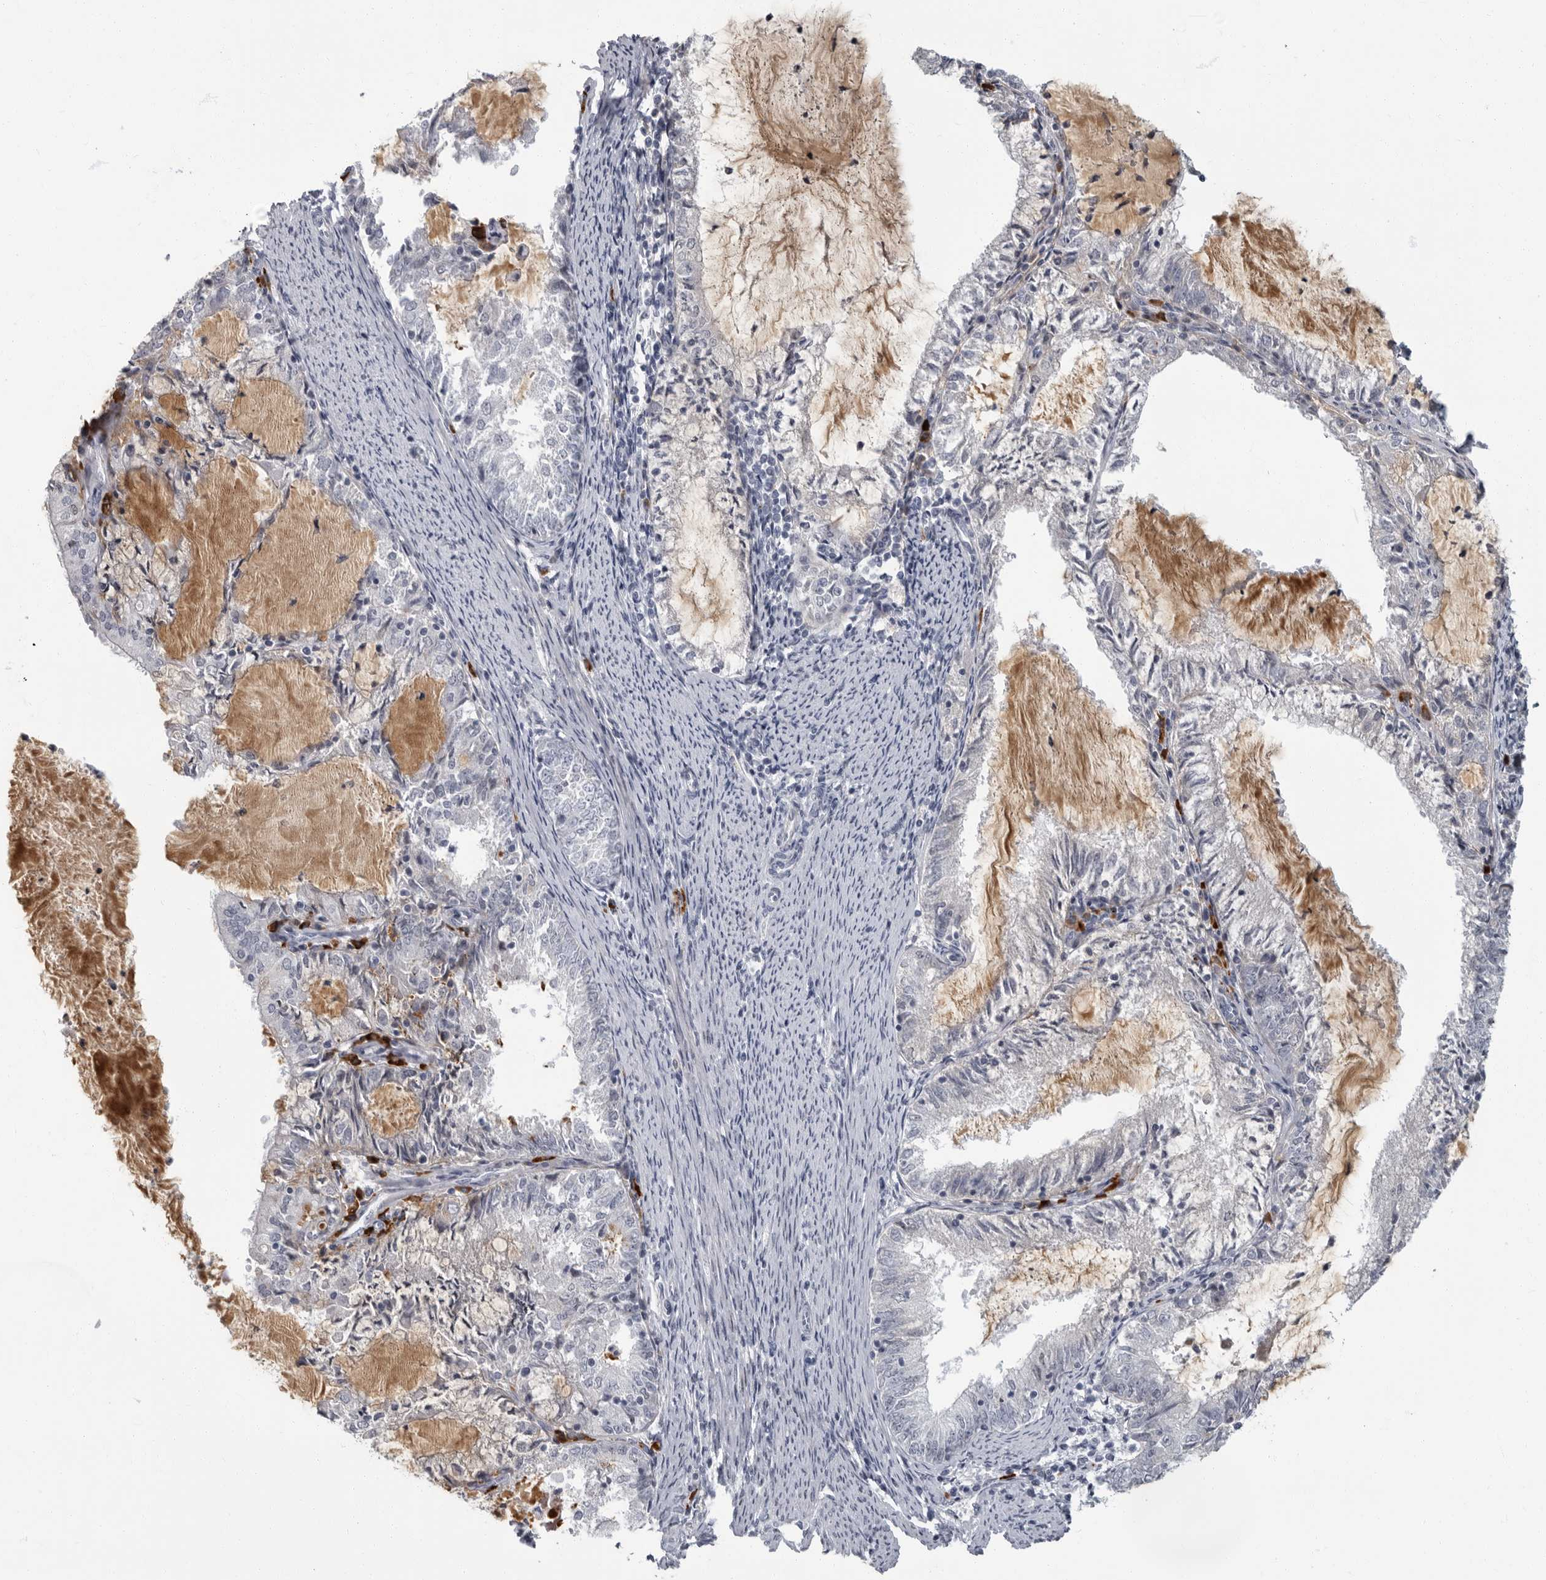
{"staining": {"intensity": "negative", "quantity": "none", "location": "none"}, "tissue": "endometrial cancer", "cell_type": "Tumor cells", "image_type": "cancer", "snomed": [{"axis": "morphology", "description": "Adenocarcinoma, NOS"}, {"axis": "topography", "description": "Endometrium"}], "caption": "IHC photomicrograph of human endometrial adenocarcinoma stained for a protein (brown), which reveals no staining in tumor cells.", "gene": "SLC25A39", "patient": {"sex": "female", "age": 57}}